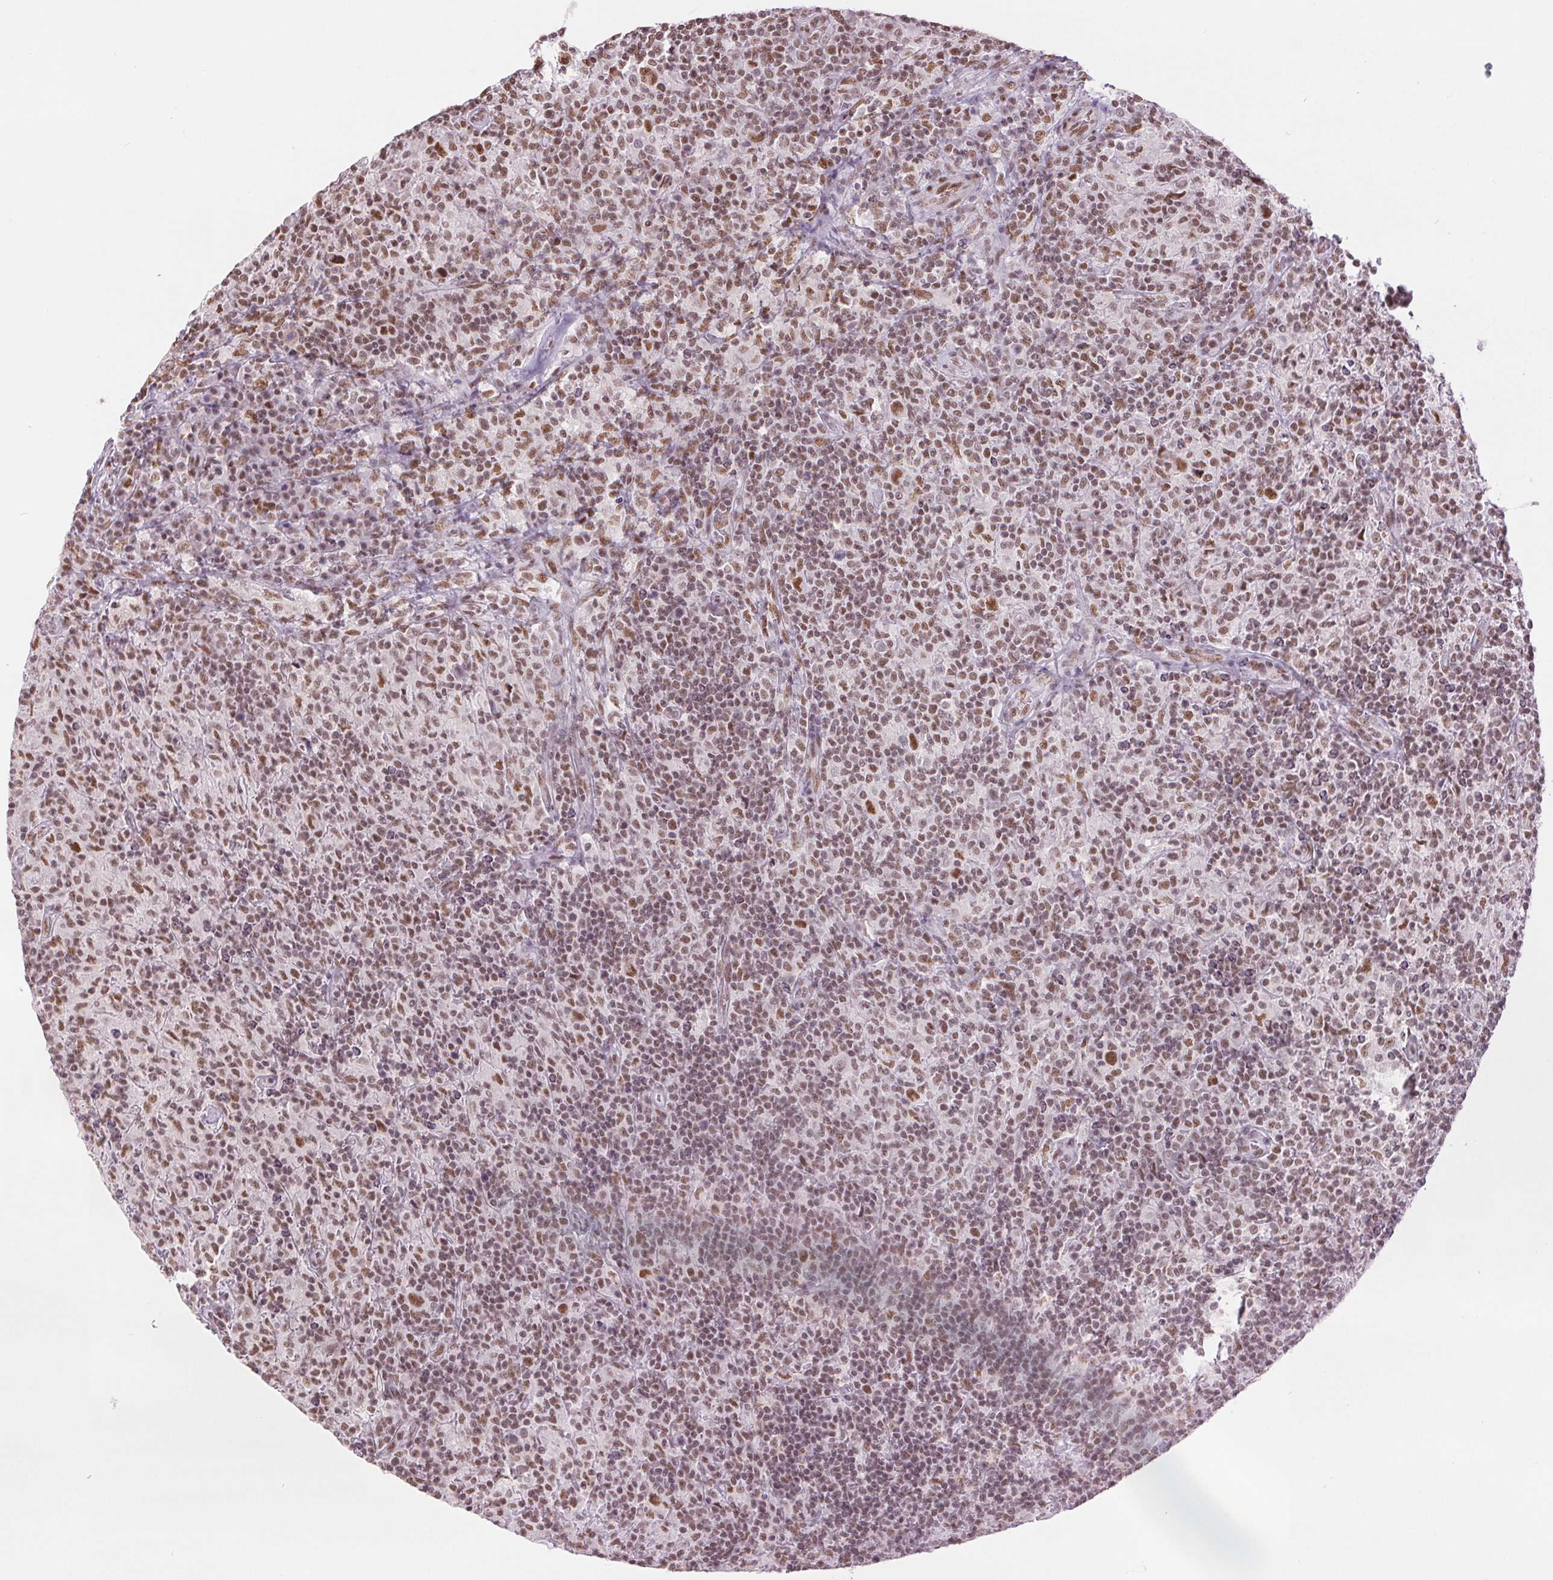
{"staining": {"intensity": "moderate", "quantity": ">75%", "location": "nuclear"}, "tissue": "lymphoma", "cell_type": "Tumor cells", "image_type": "cancer", "snomed": [{"axis": "morphology", "description": "Hodgkin's disease, NOS"}, {"axis": "topography", "description": "Lymph node"}], "caption": "Hodgkin's disease stained for a protein (brown) exhibits moderate nuclear positive staining in approximately >75% of tumor cells.", "gene": "ZFR2", "patient": {"sex": "male", "age": 70}}